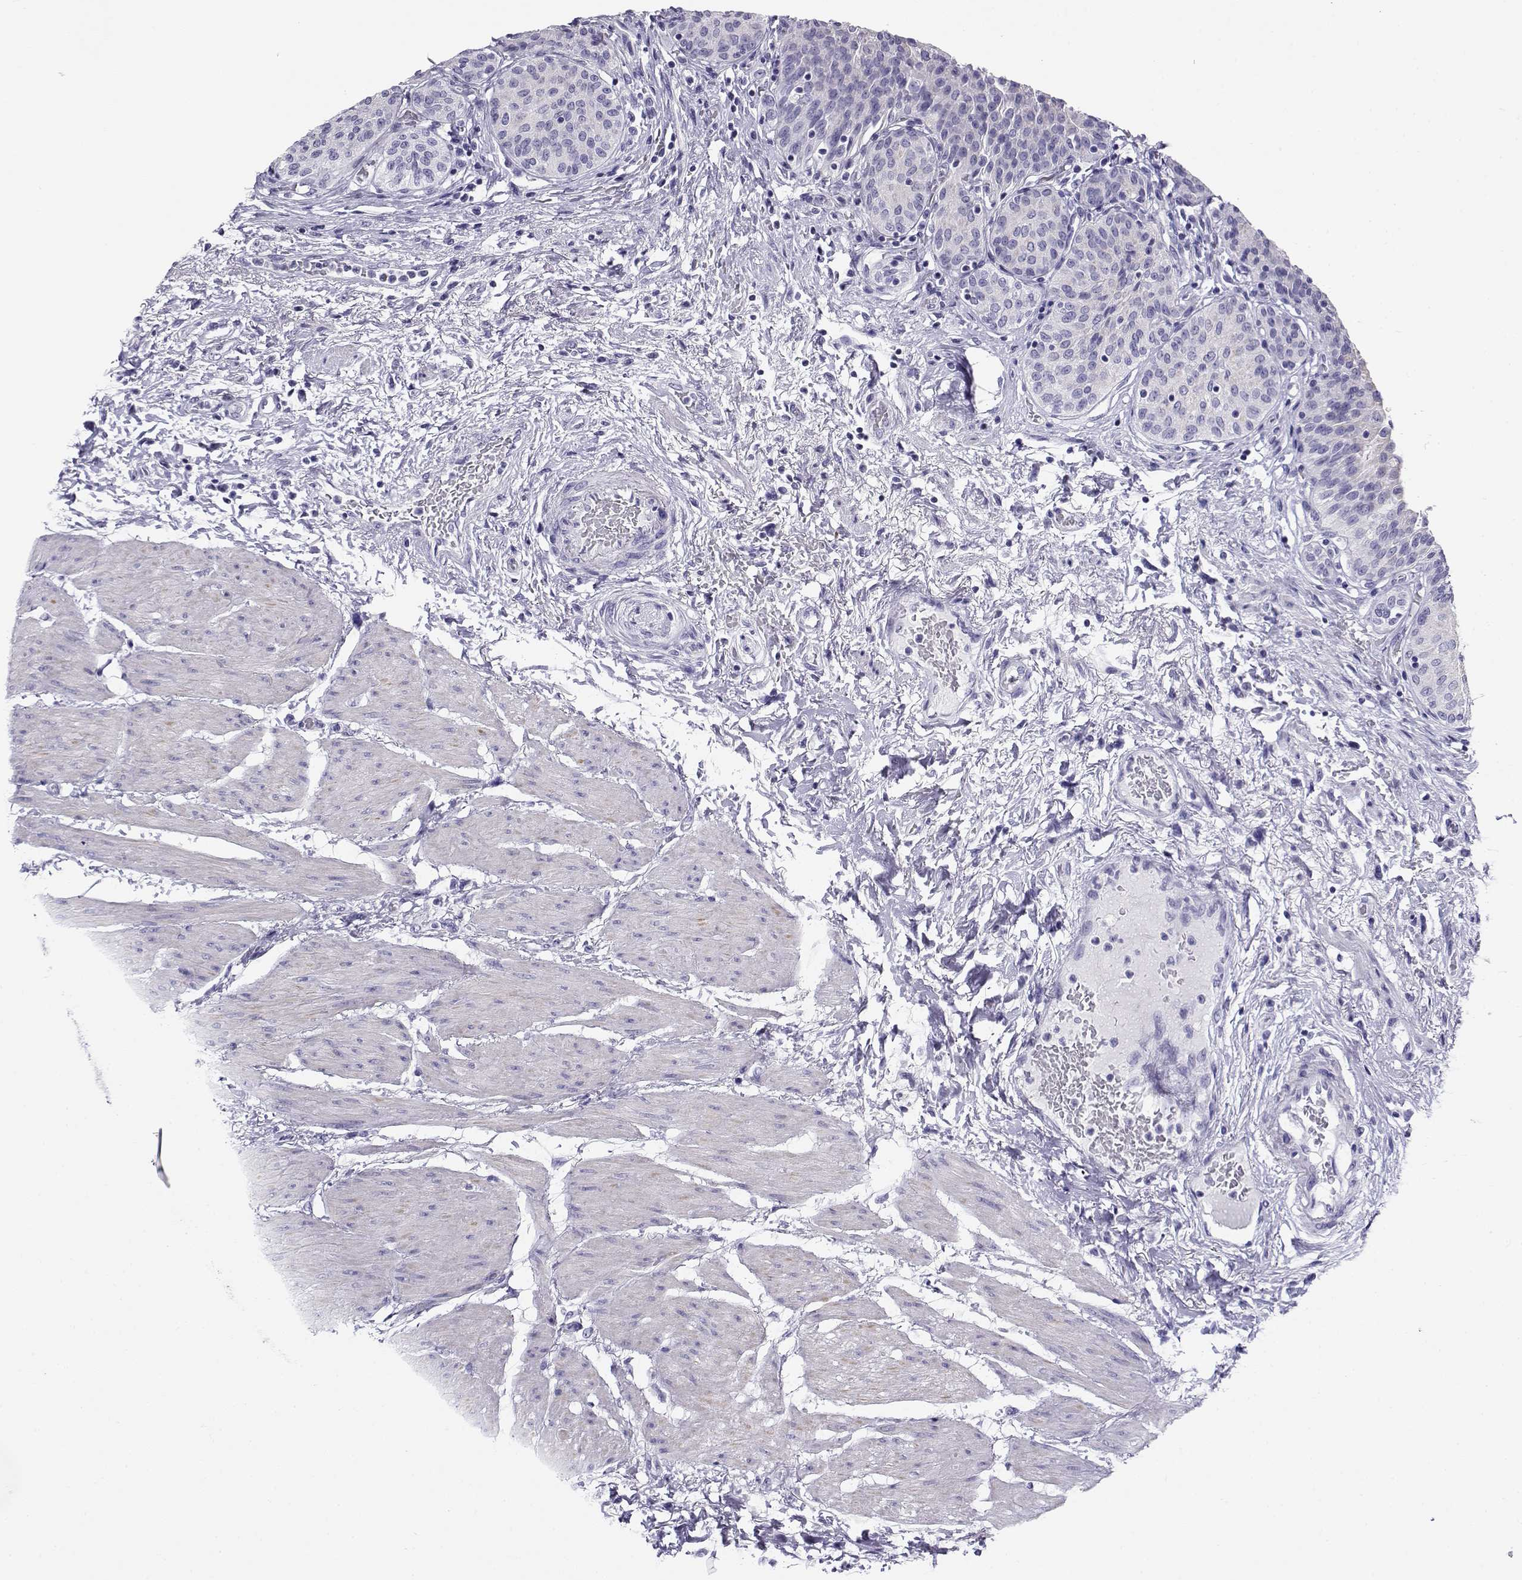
{"staining": {"intensity": "negative", "quantity": "none", "location": "none"}, "tissue": "urinary bladder", "cell_type": "Urothelial cells", "image_type": "normal", "snomed": [{"axis": "morphology", "description": "Normal tissue, NOS"}, {"axis": "morphology", "description": "Metaplasia, NOS"}, {"axis": "topography", "description": "Urinary bladder"}], "caption": "Benign urinary bladder was stained to show a protein in brown. There is no significant positivity in urothelial cells. (Brightfield microscopy of DAB immunohistochemistry (IHC) at high magnification).", "gene": "CABS1", "patient": {"sex": "male", "age": 68}}